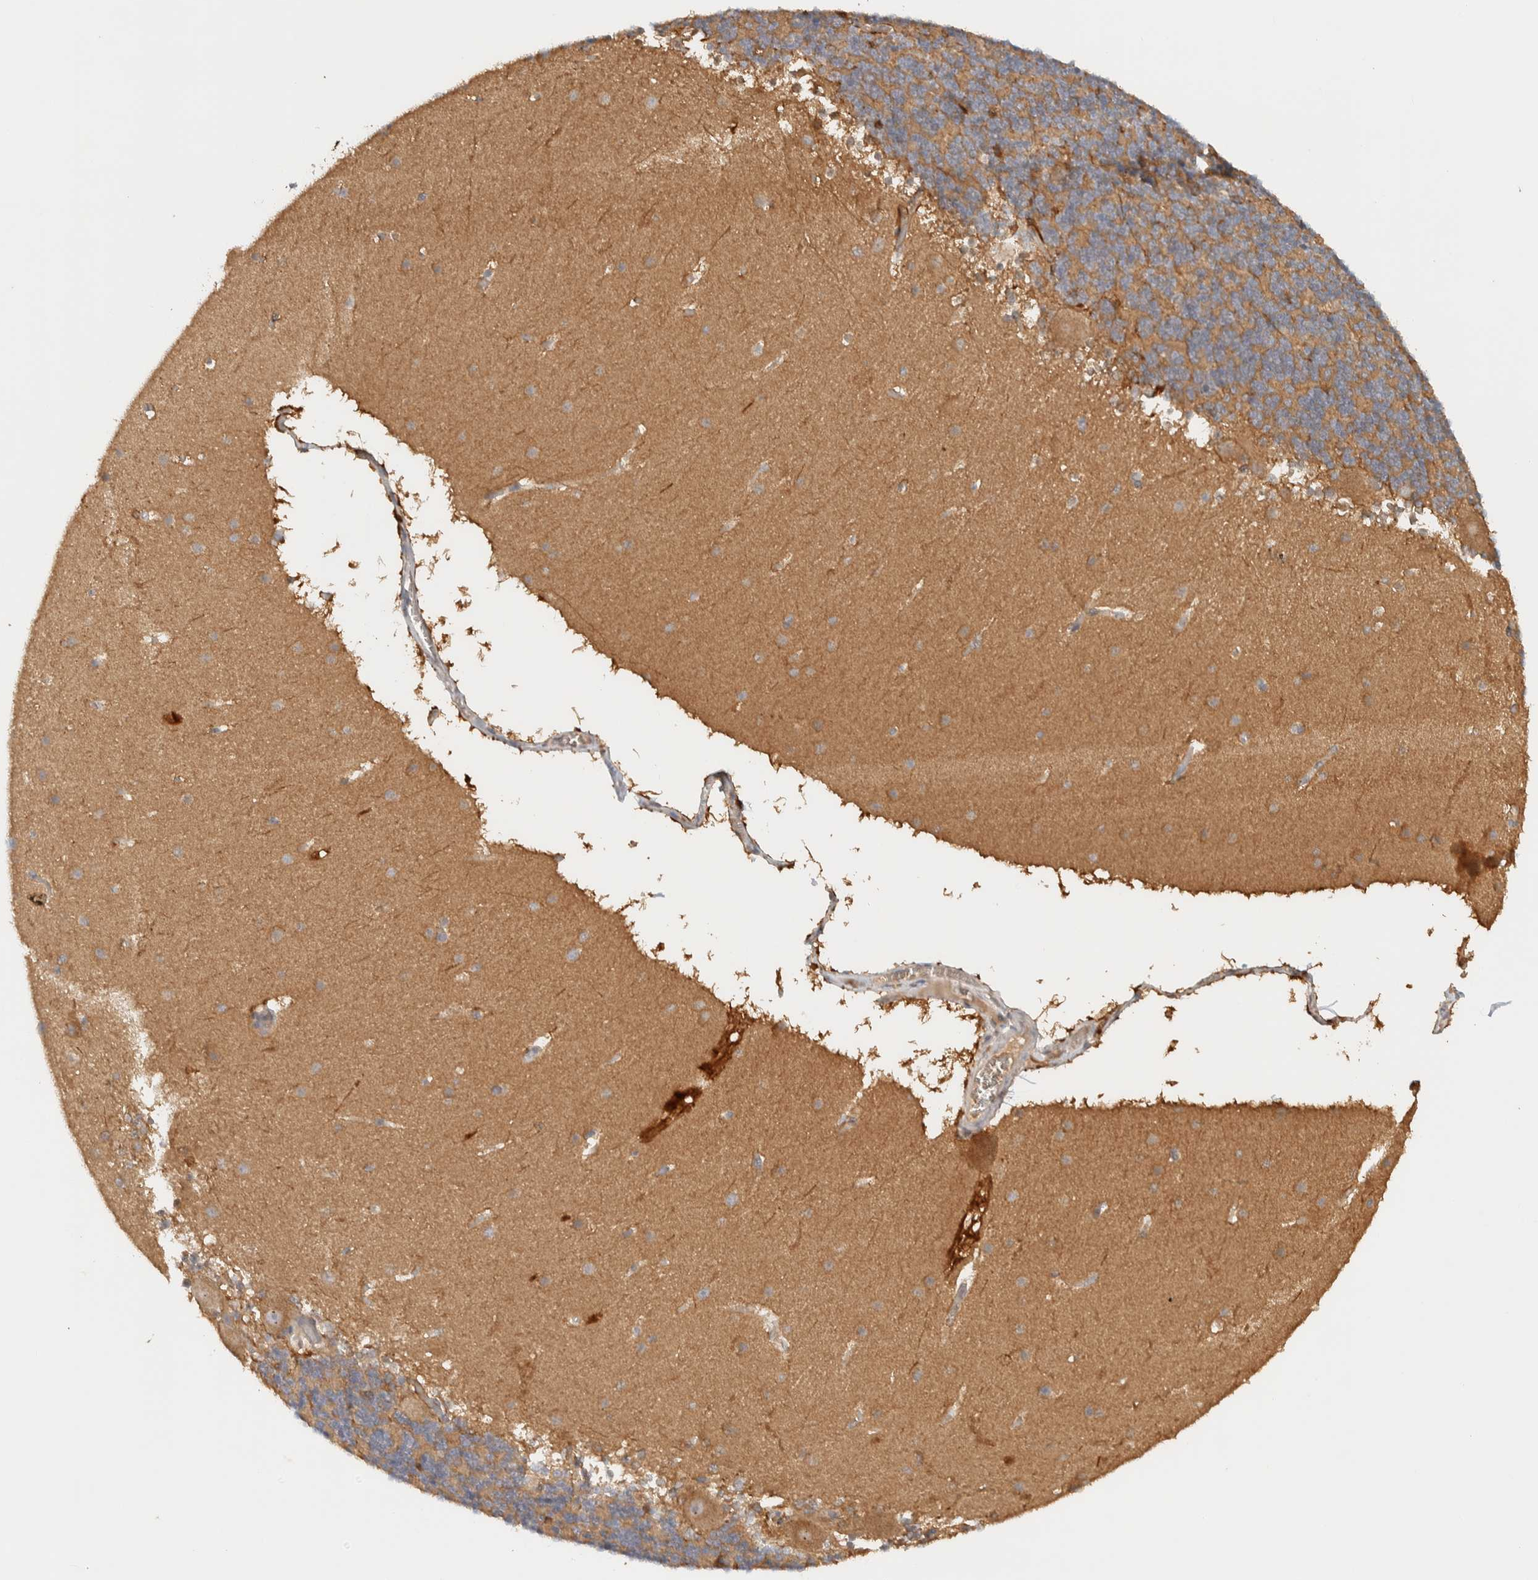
{"staining": {"intensity": "moderate", "quantity": ">75%", "location": "cytoplasmic/membranous"}, "tissue": "cerebellum", "cell_type": "Cells in granular layer", "image_type": "normal", "snomed": [{"axis": "morphology", "description": "Normal tissue, NOS"}, {"axis": "topography", "description": "Cerebellum"}], "caption": "Cerebellum stained with immunohistochemistry shows moderate cytoplasmic/membranous expression in about >75% of cells in granular layer. The staining was performed using DAB (3,3'-diaminobenzidine) to visualize the protein expression in brown, while the nuclei were stained in blue with hematoxylin (Magnification: 20x).", "gene": "TTI2", "patient": {"sex": "male", "age": 45}}